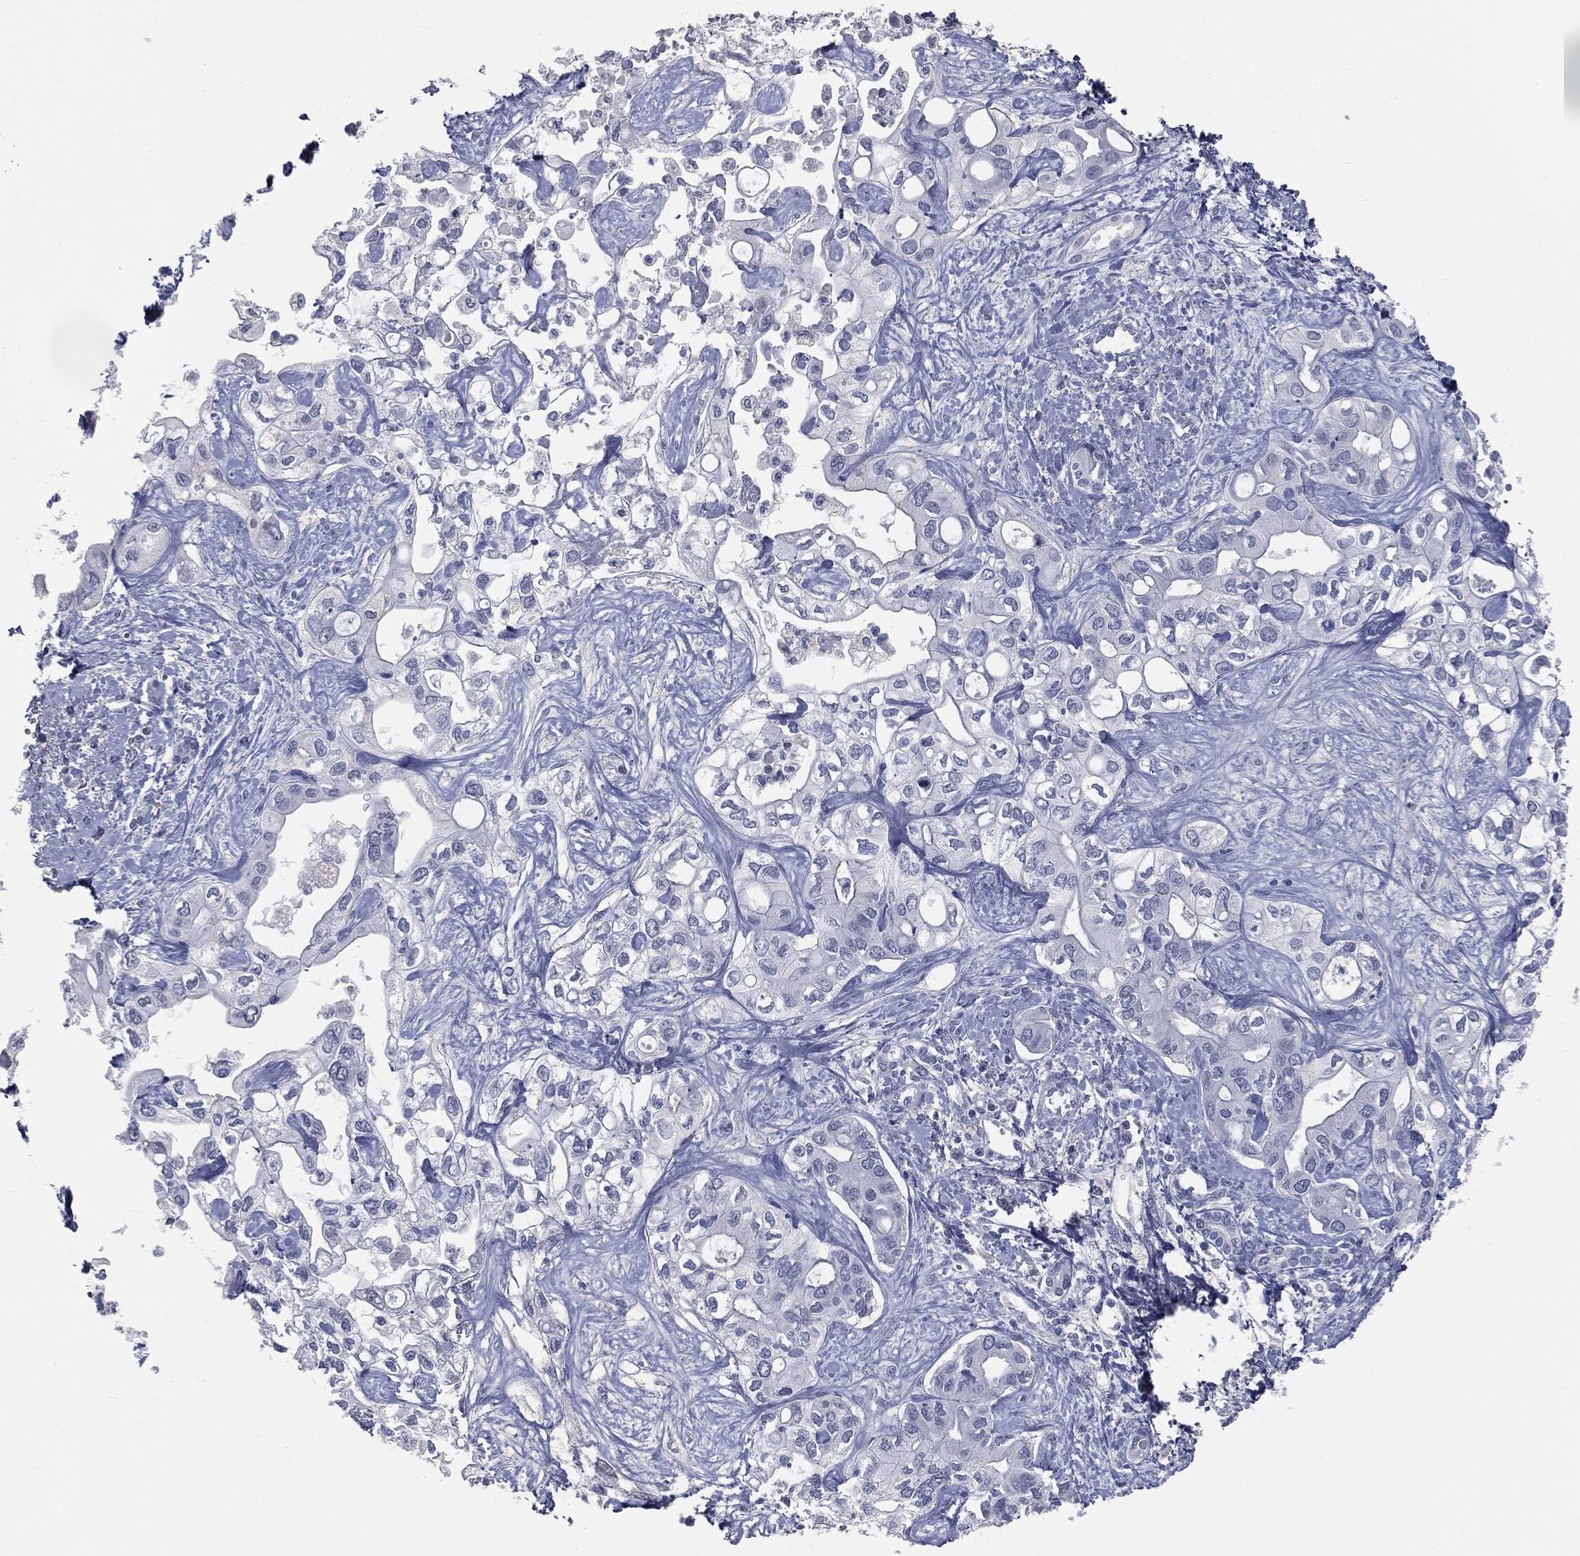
{"staining": {"intensity": "negative", "quantity": "none", "location": "none"}, "tissue": "liver cancer", "cell_type": "Tumor cells", "image_type": "cancer", "snomed": [{"axis": "morphology", "description": "Cholangiocarcinoma"}, {"axis": "topography", "description": "Liver"}], "caption": "Cholangiocarcinoma (liver) was stained to show a protein in brown. There is no significant expression in tumor cells.", "gene": "PRAME", "patient": {"sex": "female", "age": 64}}